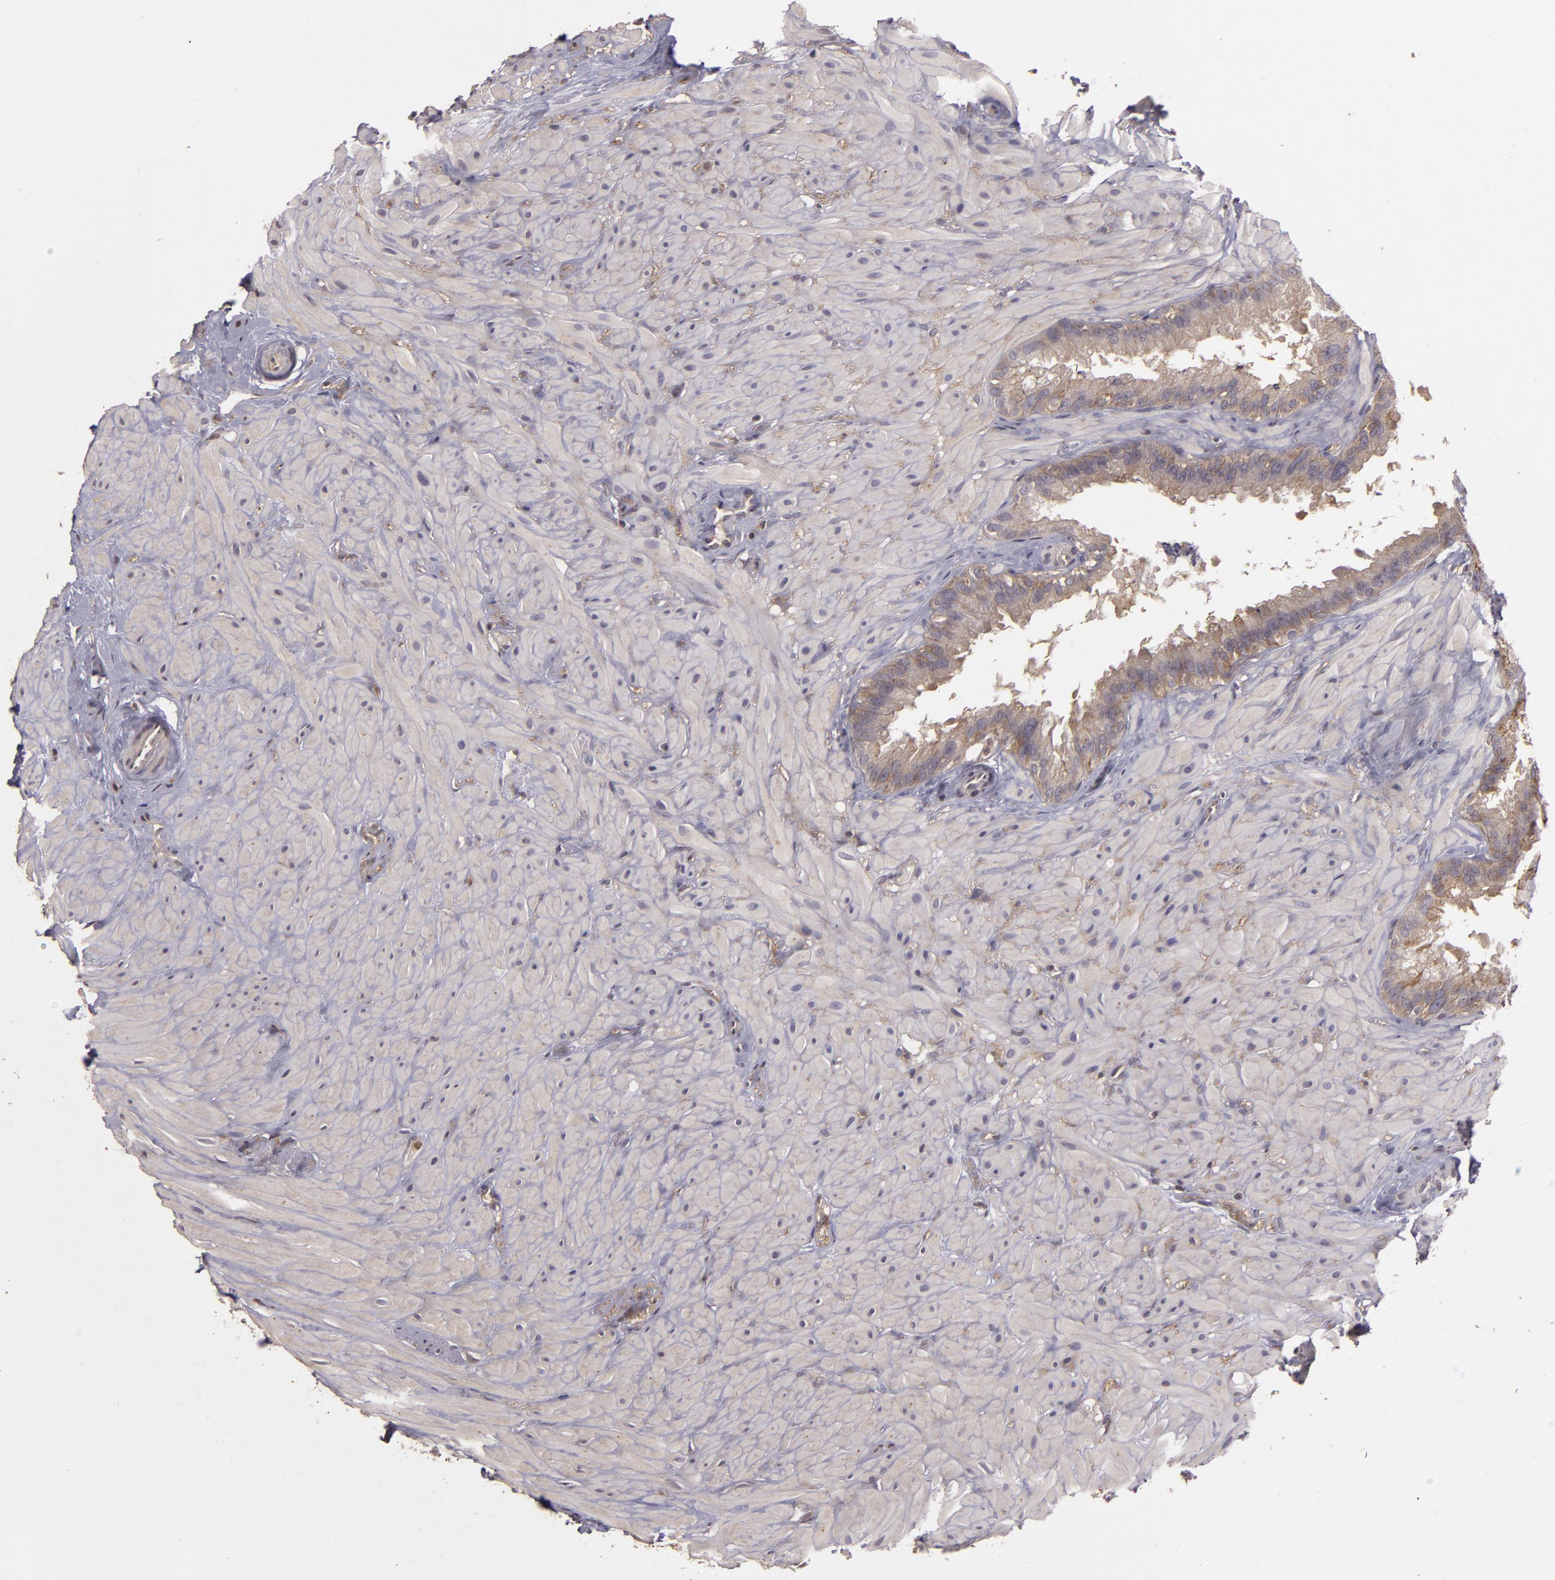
{"staining": {"intensity": "moderate", "quantity": ">75%", "location": "cytoplasmic/membranous"}, "tissue": "seminal vesicle", "cell_type": "Glandular cells", "image_type": "normal", "snomed": [{"axis": "morphology", "description": "Normal tissue, NOS"}, {"axis": "topography", "description": "Prostate"}, {"axis": "topography", "description": "Seminal veicle"}], "caption": "Protein expression analysis of normal human seminal vesicle reveals moderate cytoplasmic/membranous staining in about >75% of glandular cells.", "gene": "HRAS", "patient": {"sex": "male", "age": 63}}